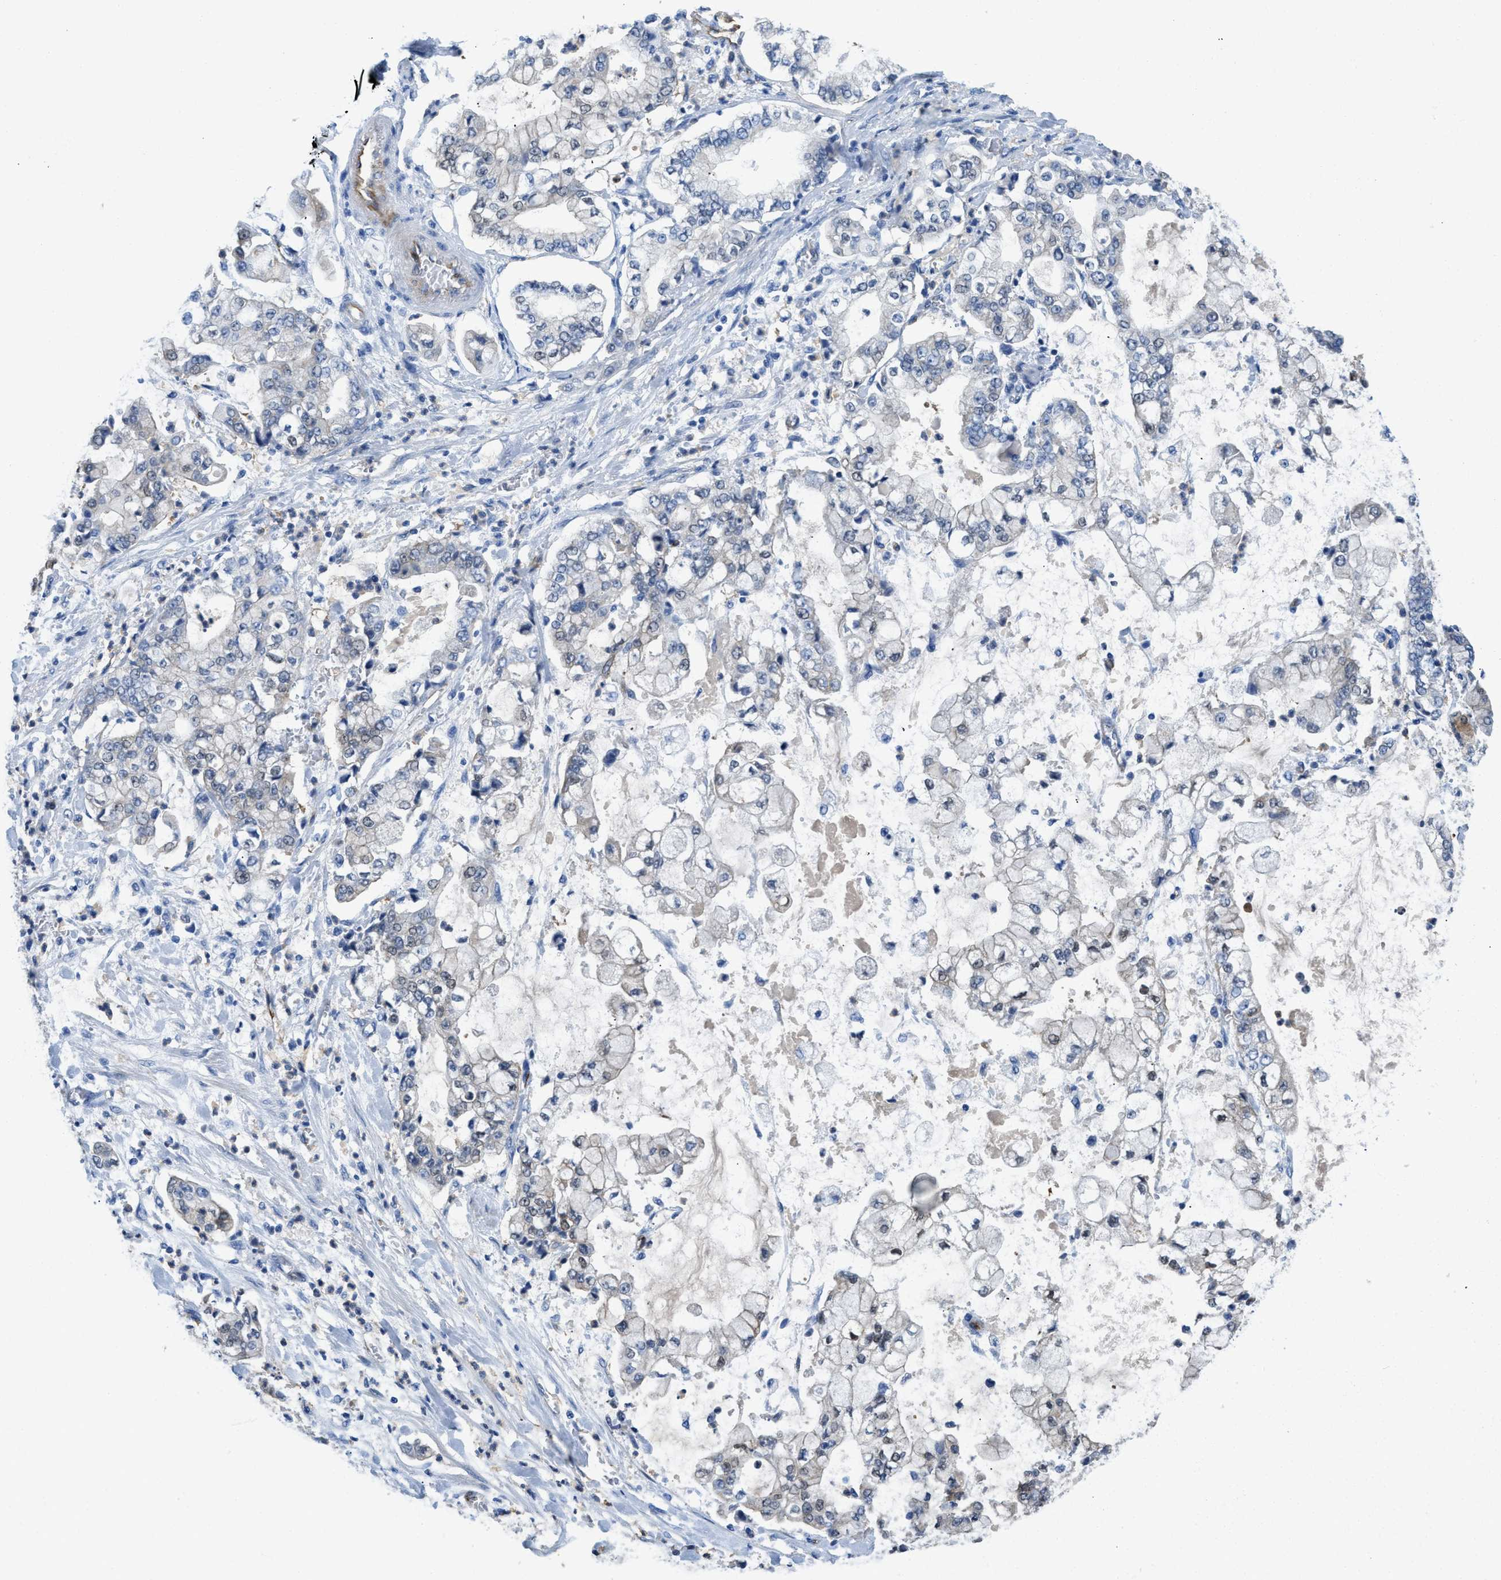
{"staining": {"intensity": "negative", "quantity": "none", "location": "none"}, "tissue": "stomach cancer", "cell_type": "Tumor cells", "image_type": "cancer", "snomed": [{"axis": "morphology", "description": "Adenocarcinoma, NOS"}, {"axis": "topography", "description": "Stomach"}], "caption": "Immunohistochemical staining of human adenocarcinoma (stomach) exhibits no significant staining in tumor cells.", "gene": "SPEG", "patient": {"sex": "male", "age": 76}}